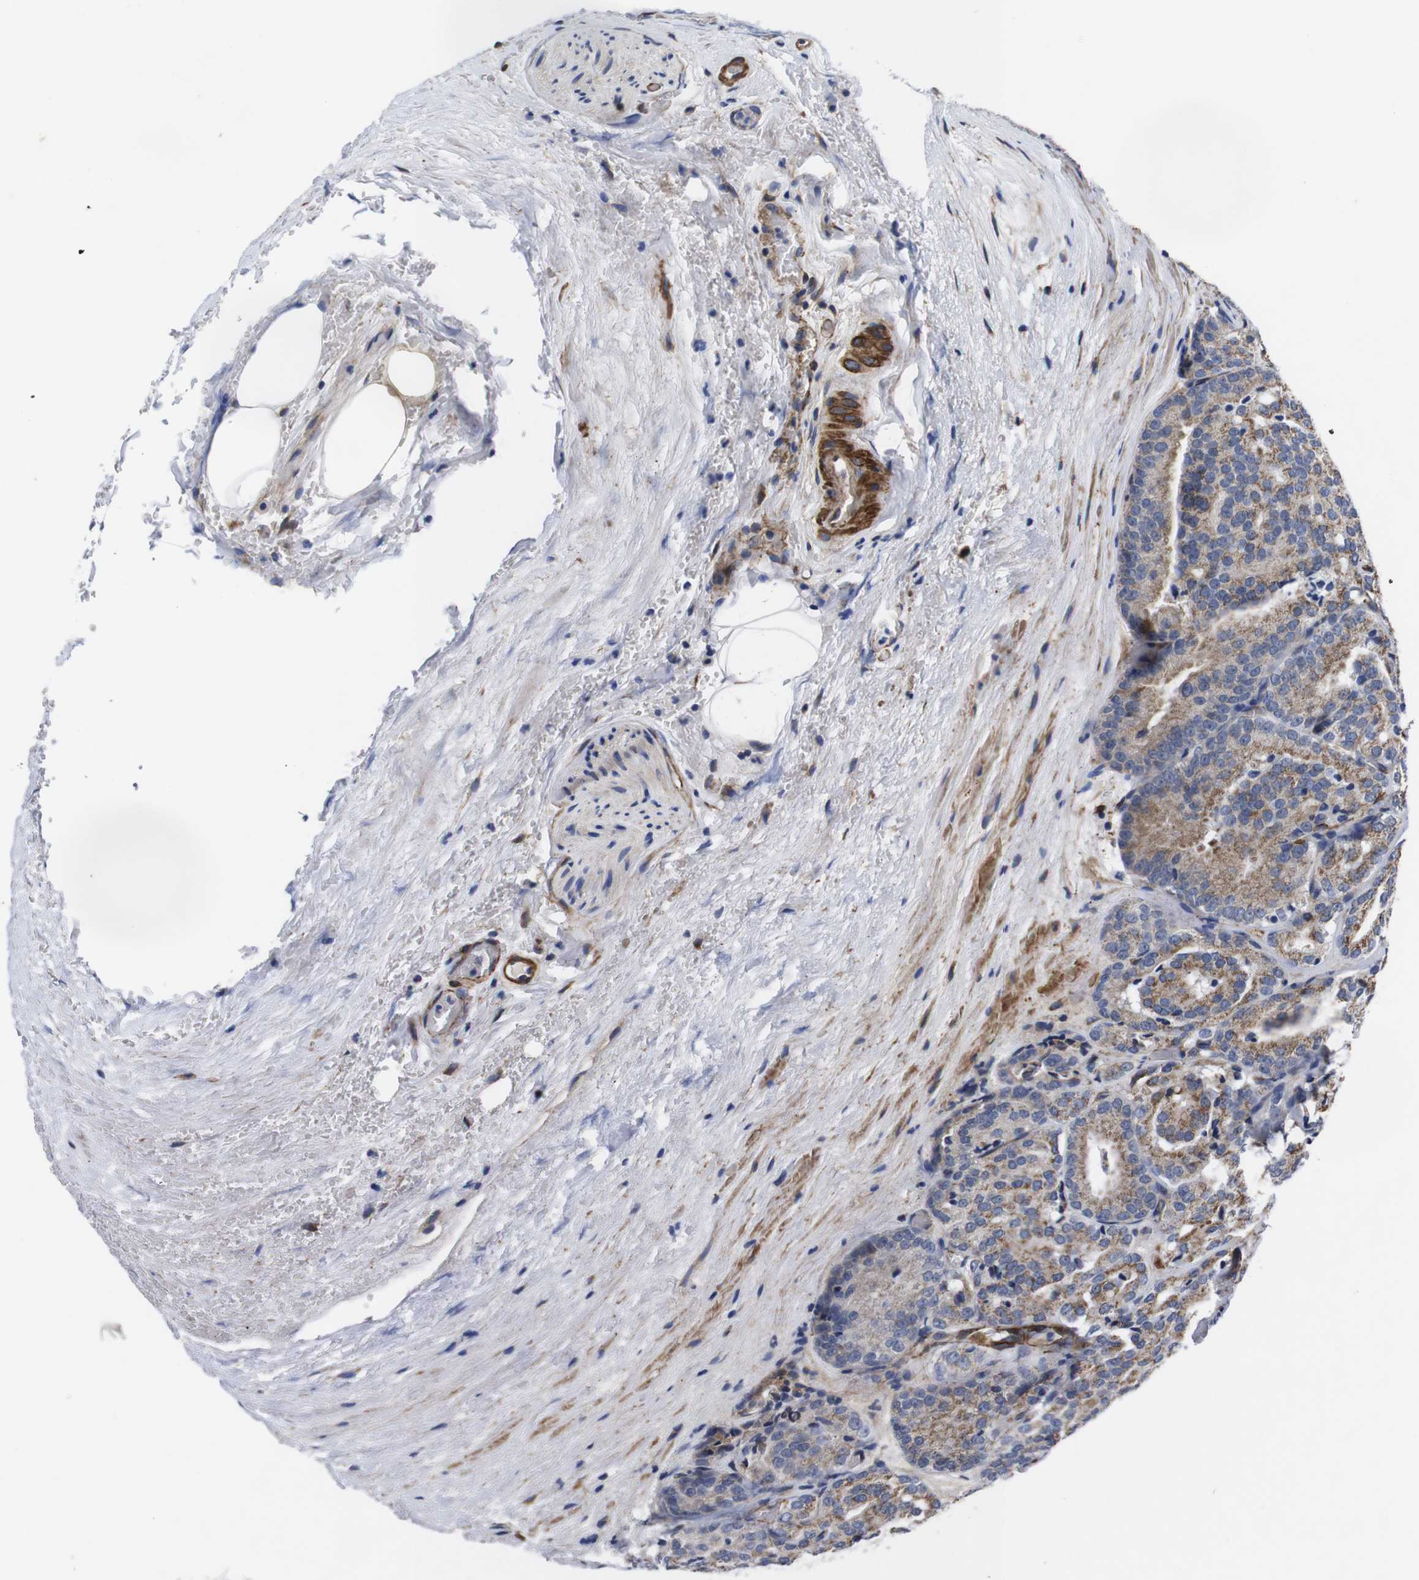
{"staining": {"intensity": "moderate", "quantity": ">75%", "location": "cytoplasmic/membranous"}, "tissue": "prostate cancer", "cell_type": "Tumor cells", "image_type": "cancer", "snomed": [{"axis": "morphology", "description": "Adenocarcinoma, High grade"}, {"axis": "topography", "description": "Prostate"}], "caption": "Prostate high-grade adenocarcinoma tissue shows moderate cytoplasmic/membranous staining in approximately >75% of tumor cells (DAB (3,3'-diaminobenzidine) IHC, brown staining for protein, blue staining for nuclei).", "gene": "WNT10A", "patient": {"sex": "male", "age": 64}}